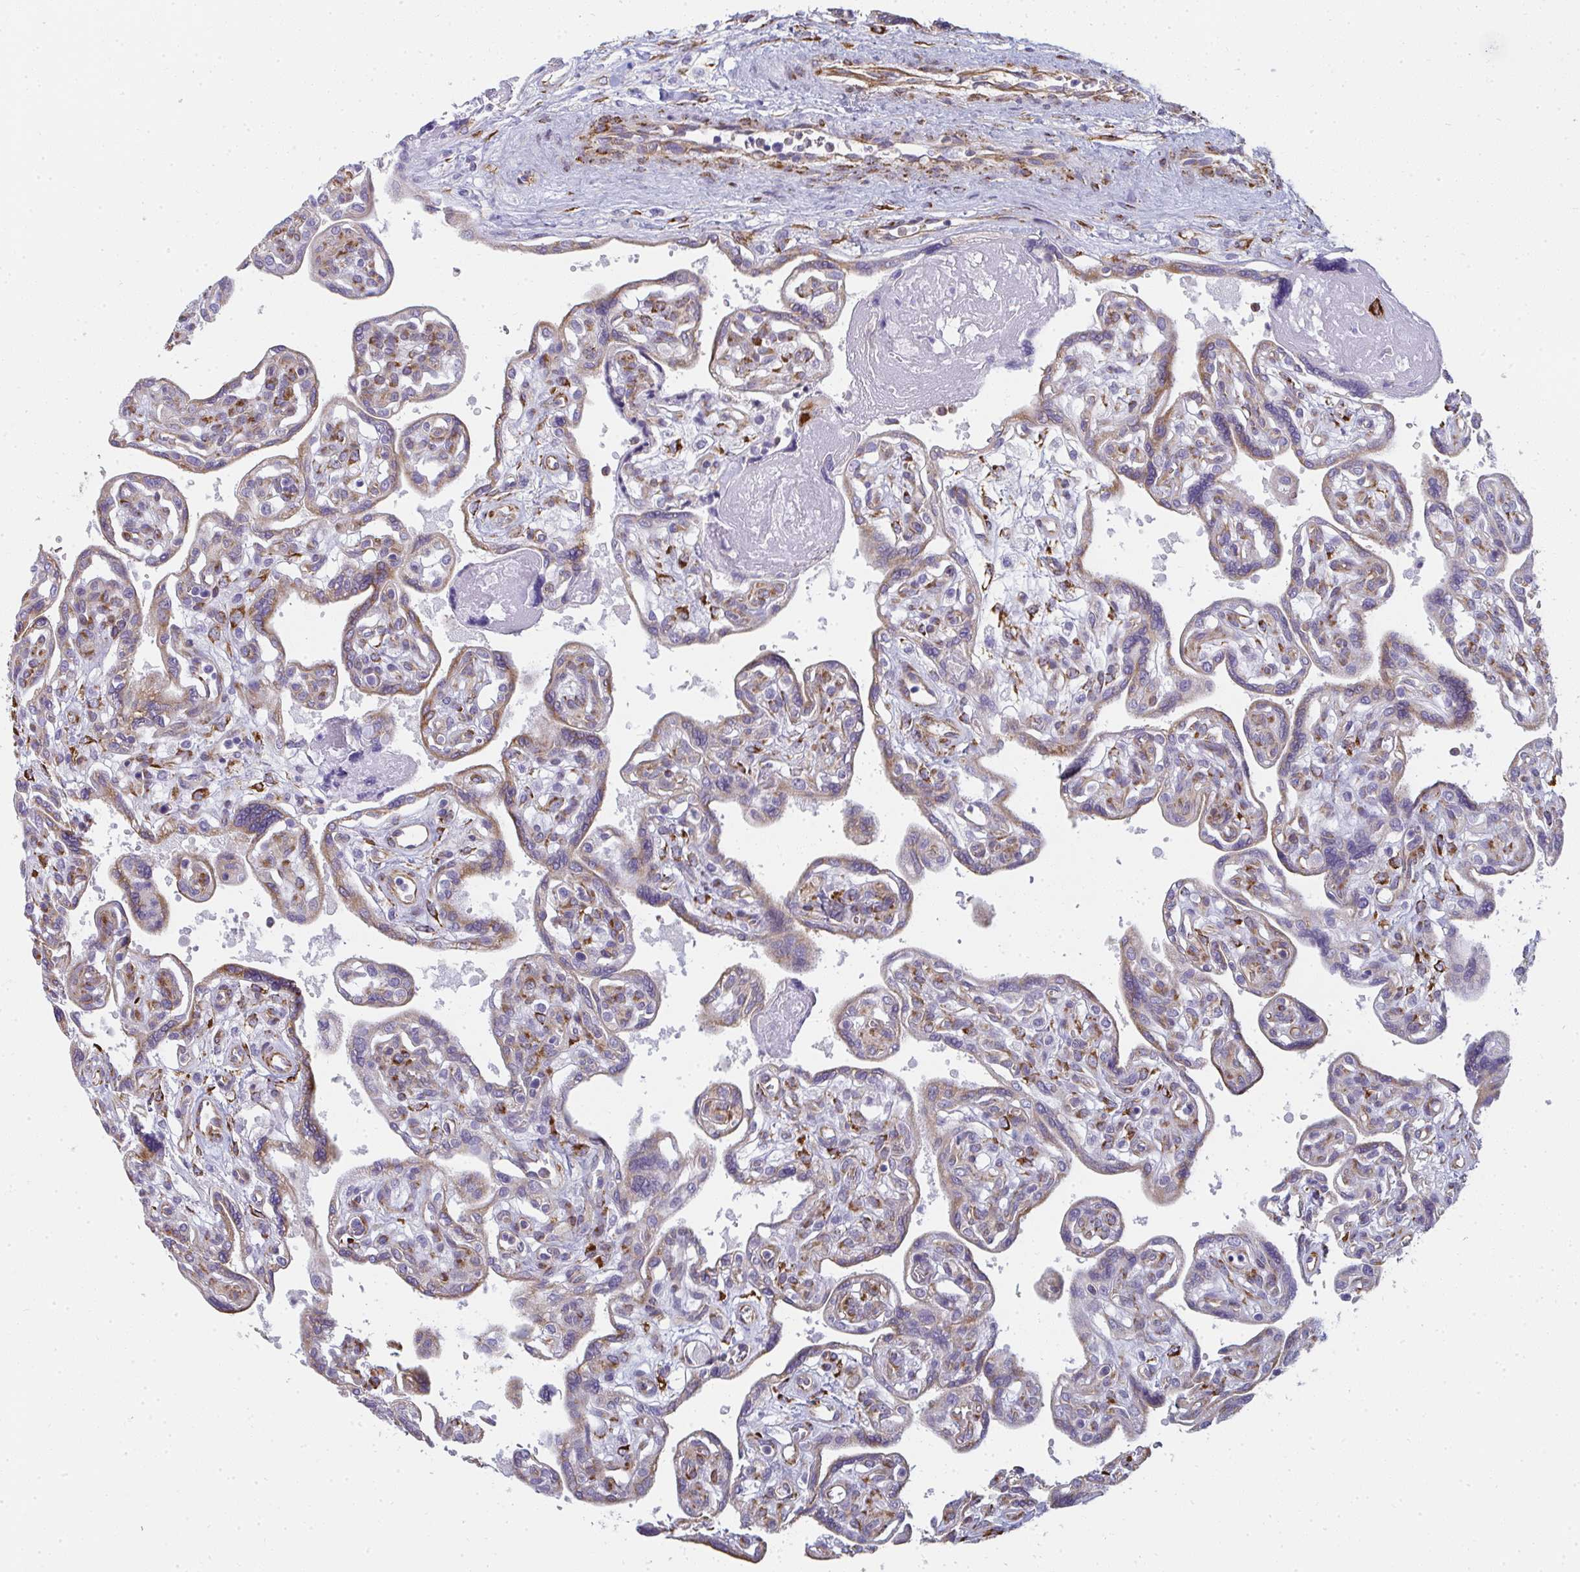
{"staining": {"intensity": "strong", "quantity": ">75%", "location": "cytoplasmic/membranous"}, "tissue": "placenta", "cell_type": "Decidual cells", "image_type": "normal", "snomed": [{"axis": "morphology", "description": "Normal tissue, NOS"}, {"axis": "topography", "description": "Placenta"}], "caption": "DAB immunohistochemical staining of unremarkable human placenta shows strong cytoplasmic/membranous protein positivity in about >75% of decidual cells.", "gene": "SHROOM1", "patient": {"sex": "female", "age": 39}}